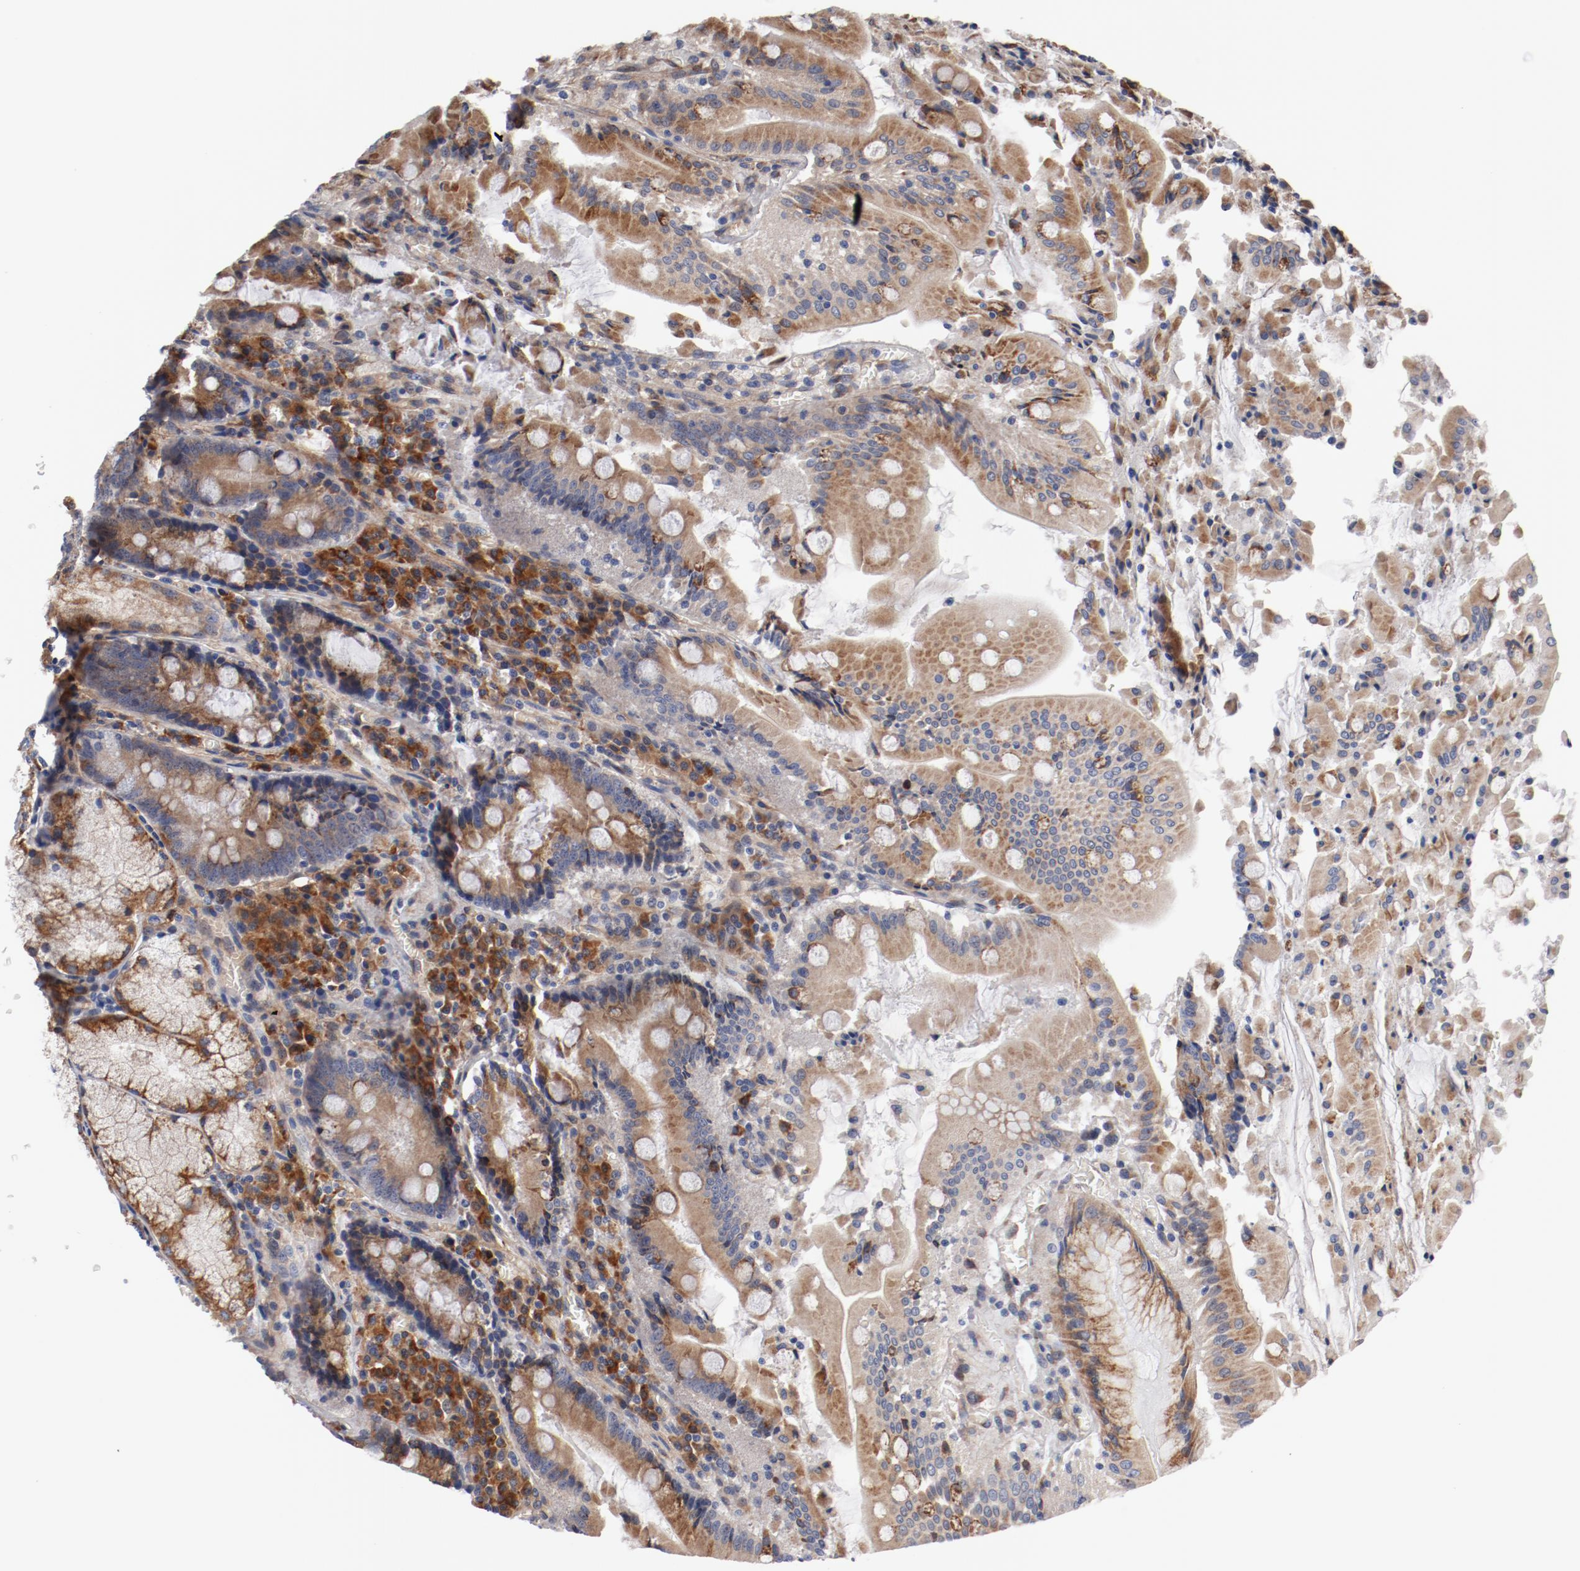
{"staining": {"intensity": "moderate", "quantity": ">75%", "location": "cytoplasmic/membranous"}, "tissue": "stomach", "cell_type": "Glandular cells", "image_type": "normal", "snomed": [{"axis": "morphology", "description": "Normal tissue, NOS"}, {"axis": "topography", "description": "Stomach, lower"}], "caption": "Immunohistochemical staining of unremarkable stomach demonstrates moderate cytoplasmic/membranous protein positivity in about >75% of glandular cells. The protein is stained brown, and the nuclei are stained in blue (DAB (3,3'-diaminobenzidine) IHC with brightfield microscopy, high magnification).", "gene": "PITPNM2", "patient": {"sex": "male", "age": 56}}